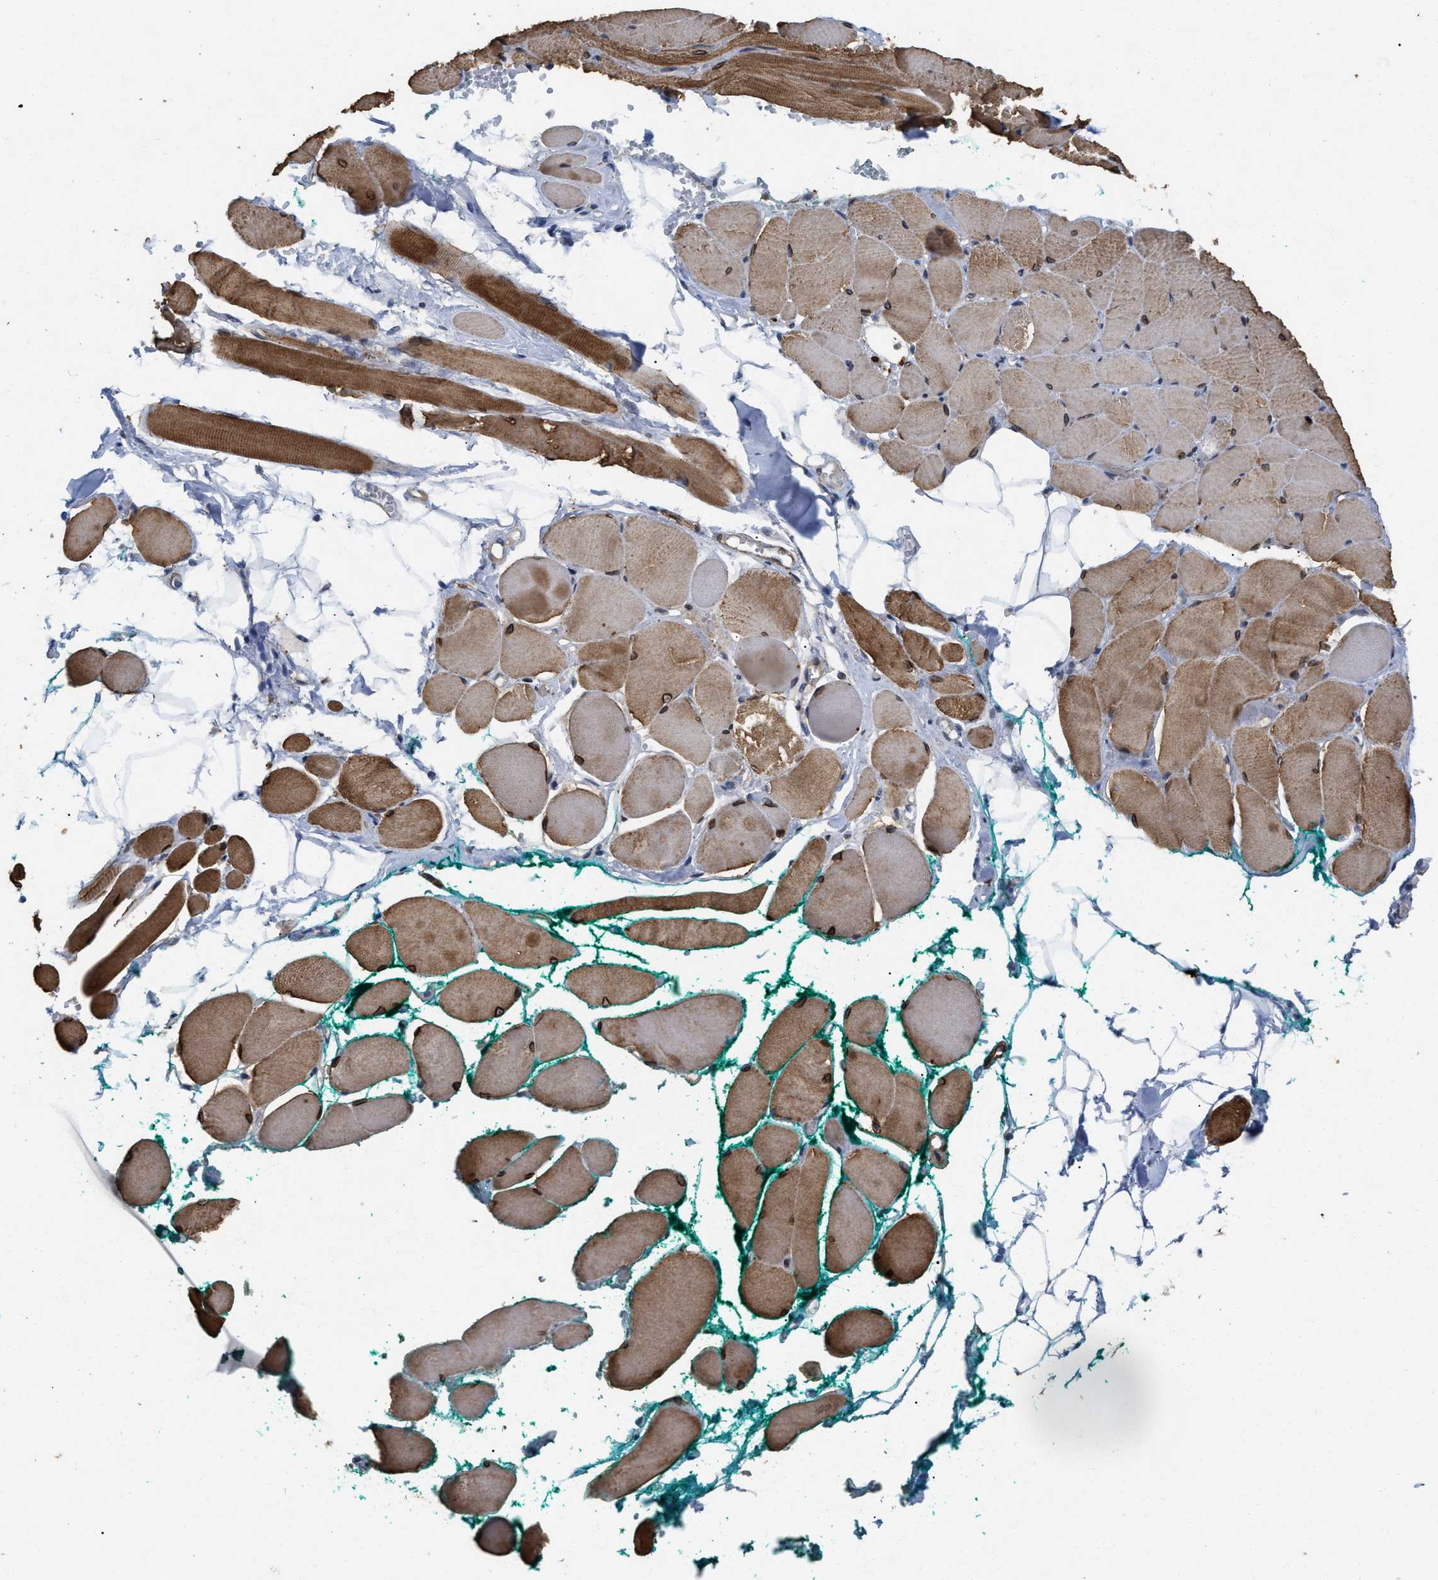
{"staining": {"intensity": "strong", "quantity": ">75%", "location": "cytoplasmic/membranous,nuclear"}, "tissue": "skeletal muscle", "cell_type": "Myocytes", "image_type": "normal", "snomed": [{"axis": "morphology", "description": "Normal tissue, NOS"}, {"axis": "topography", "description": "Skeletal muscle"}, {"axis": "topography", "description": "Peripheral nerve tissue"}], "caption": "Brown immunohistochemical staining in normal human skeletal muscle demonstrates strong cytoplasmic/membranous,nuclear staining in about >75% of myocytes.", "gene": "ST6GALNAC6", "patient": {"sex": "female", "age": 84}}